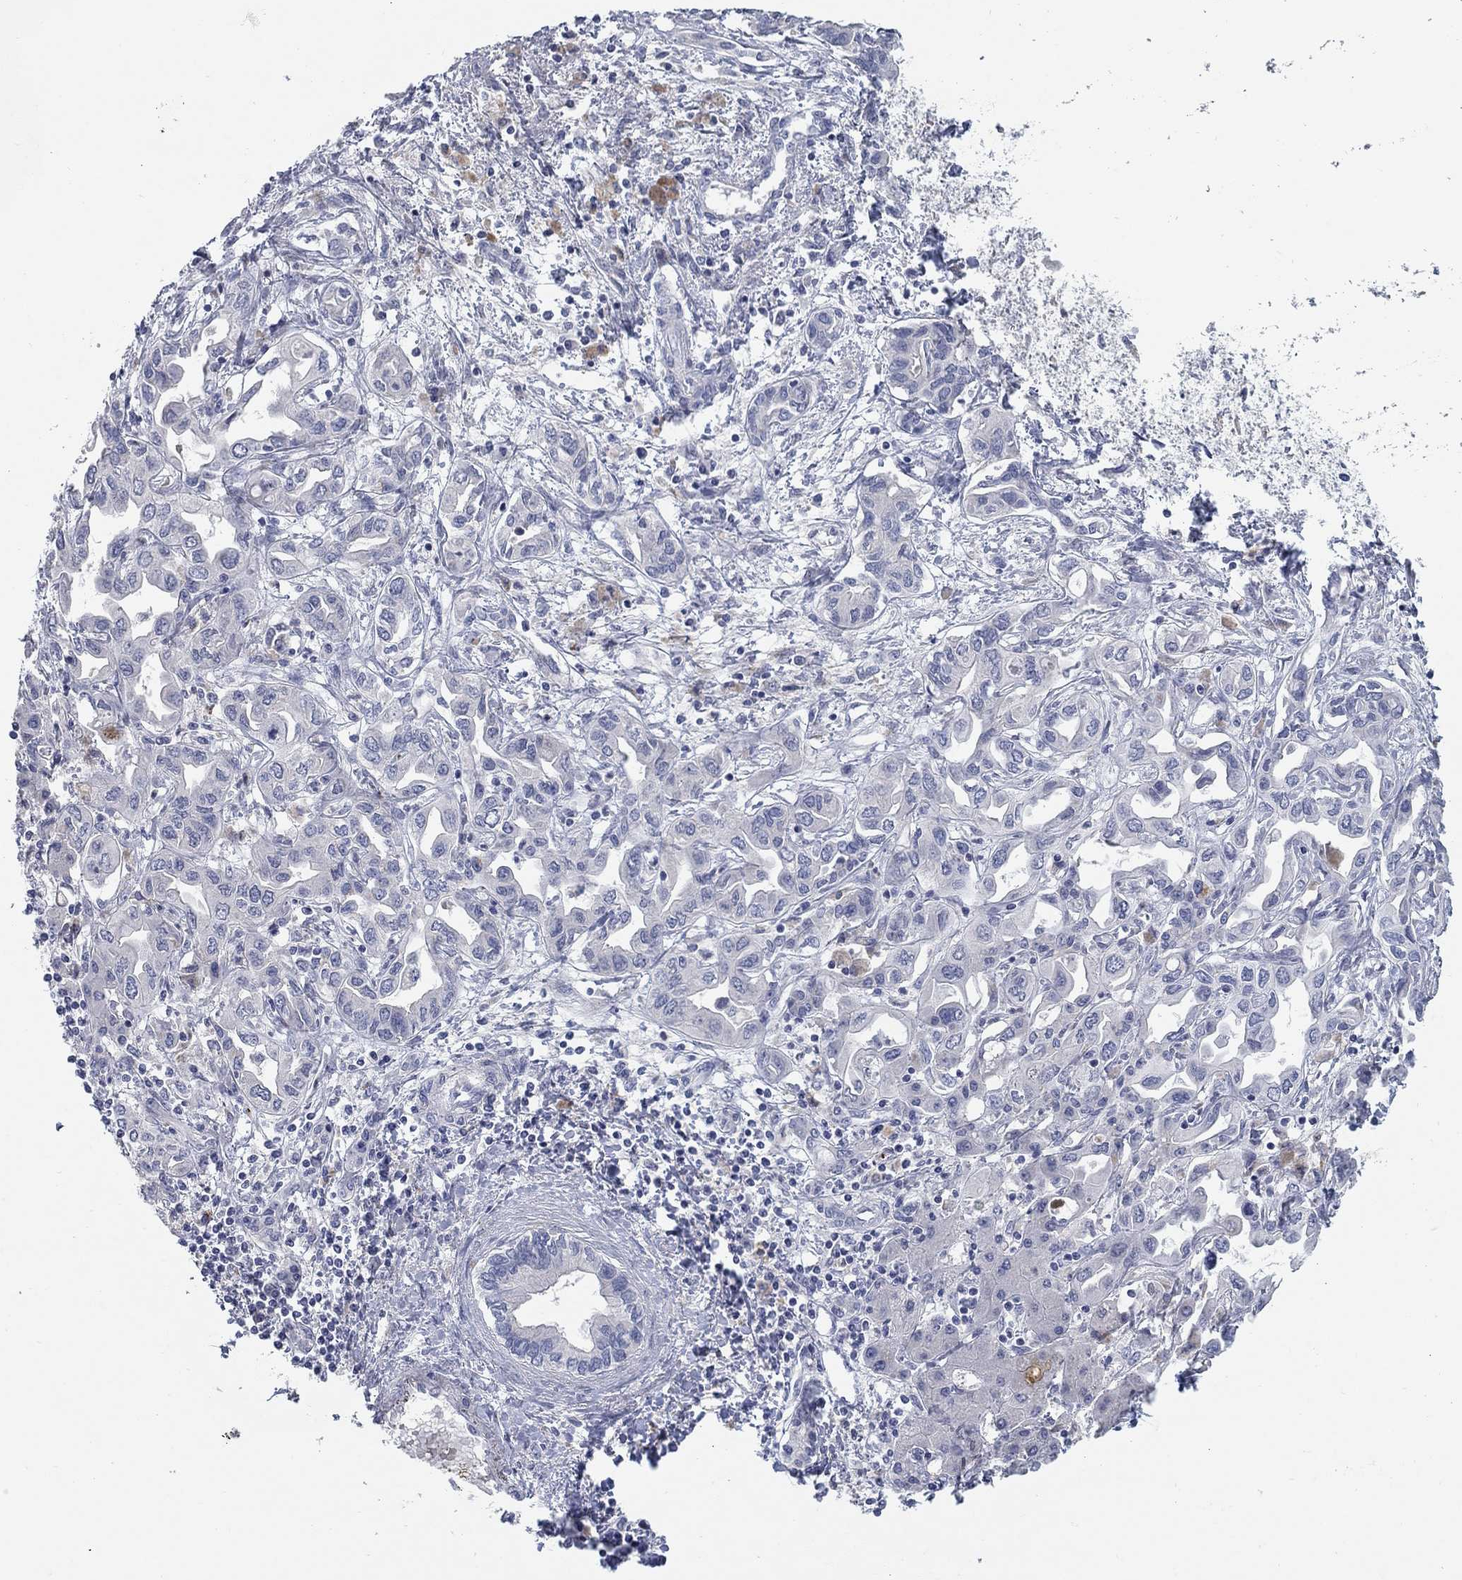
{"staining": {"intensity": "negative", "quantity": "none", "location": "none"}, "tissue": "liver cancer", "cell_type": "Tumor cells", "image_type": "cancer", "snomed": [{"axis": "morphology", "description": "Cholangiocarcinoma"}, {"axis": "topography", "description": "Liver"}], "caption": "Tumor cells are negative for protein expression in human liver cancer (cholangiocarcinoma). (IHC, brightfield microscopy, high magnification).", "gene": "TMEM249", "patient": {"sex": "female", "age": 64}}